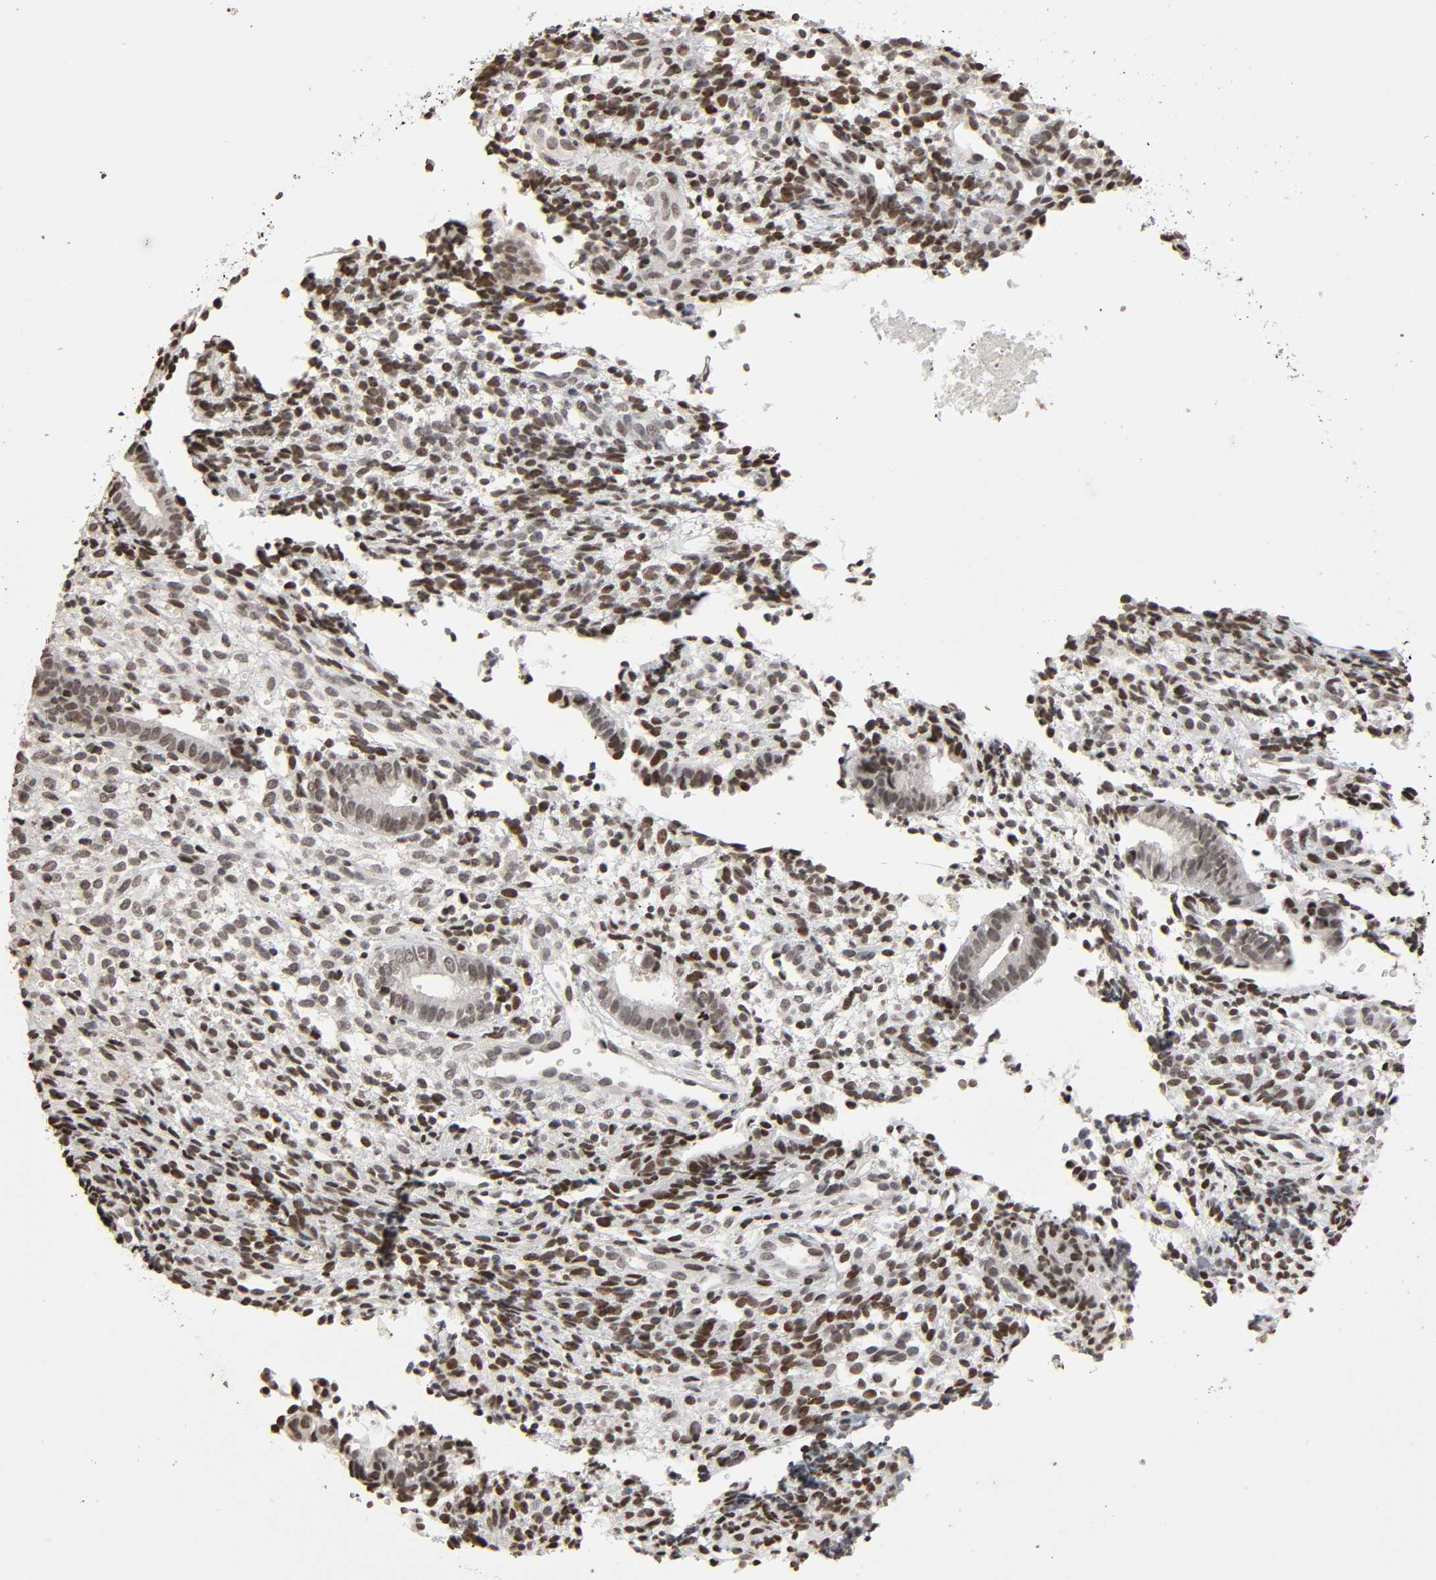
{"staining": {"intensity": "moderate", "quantity": "25%-75%", "location": "nuclear"}, "tissue": "endometrium", "cell_type": "Cells in endometrial stroma", "image_type": "normal", "snomed": [{"axis": "morphology", "description": "Normal tissue, NOS"}, {"axis": "topography", "description": "Uterus"}, {"axis": "topography", "description": "Endometrium"}], "caption": "A medium amount of moderate nuclear expression is appreciated in about 25%-75% of cells in endometrial stroma in normal endometrium.", "gene": "STK4", "patient": {"sex": "female", "age": 33}}